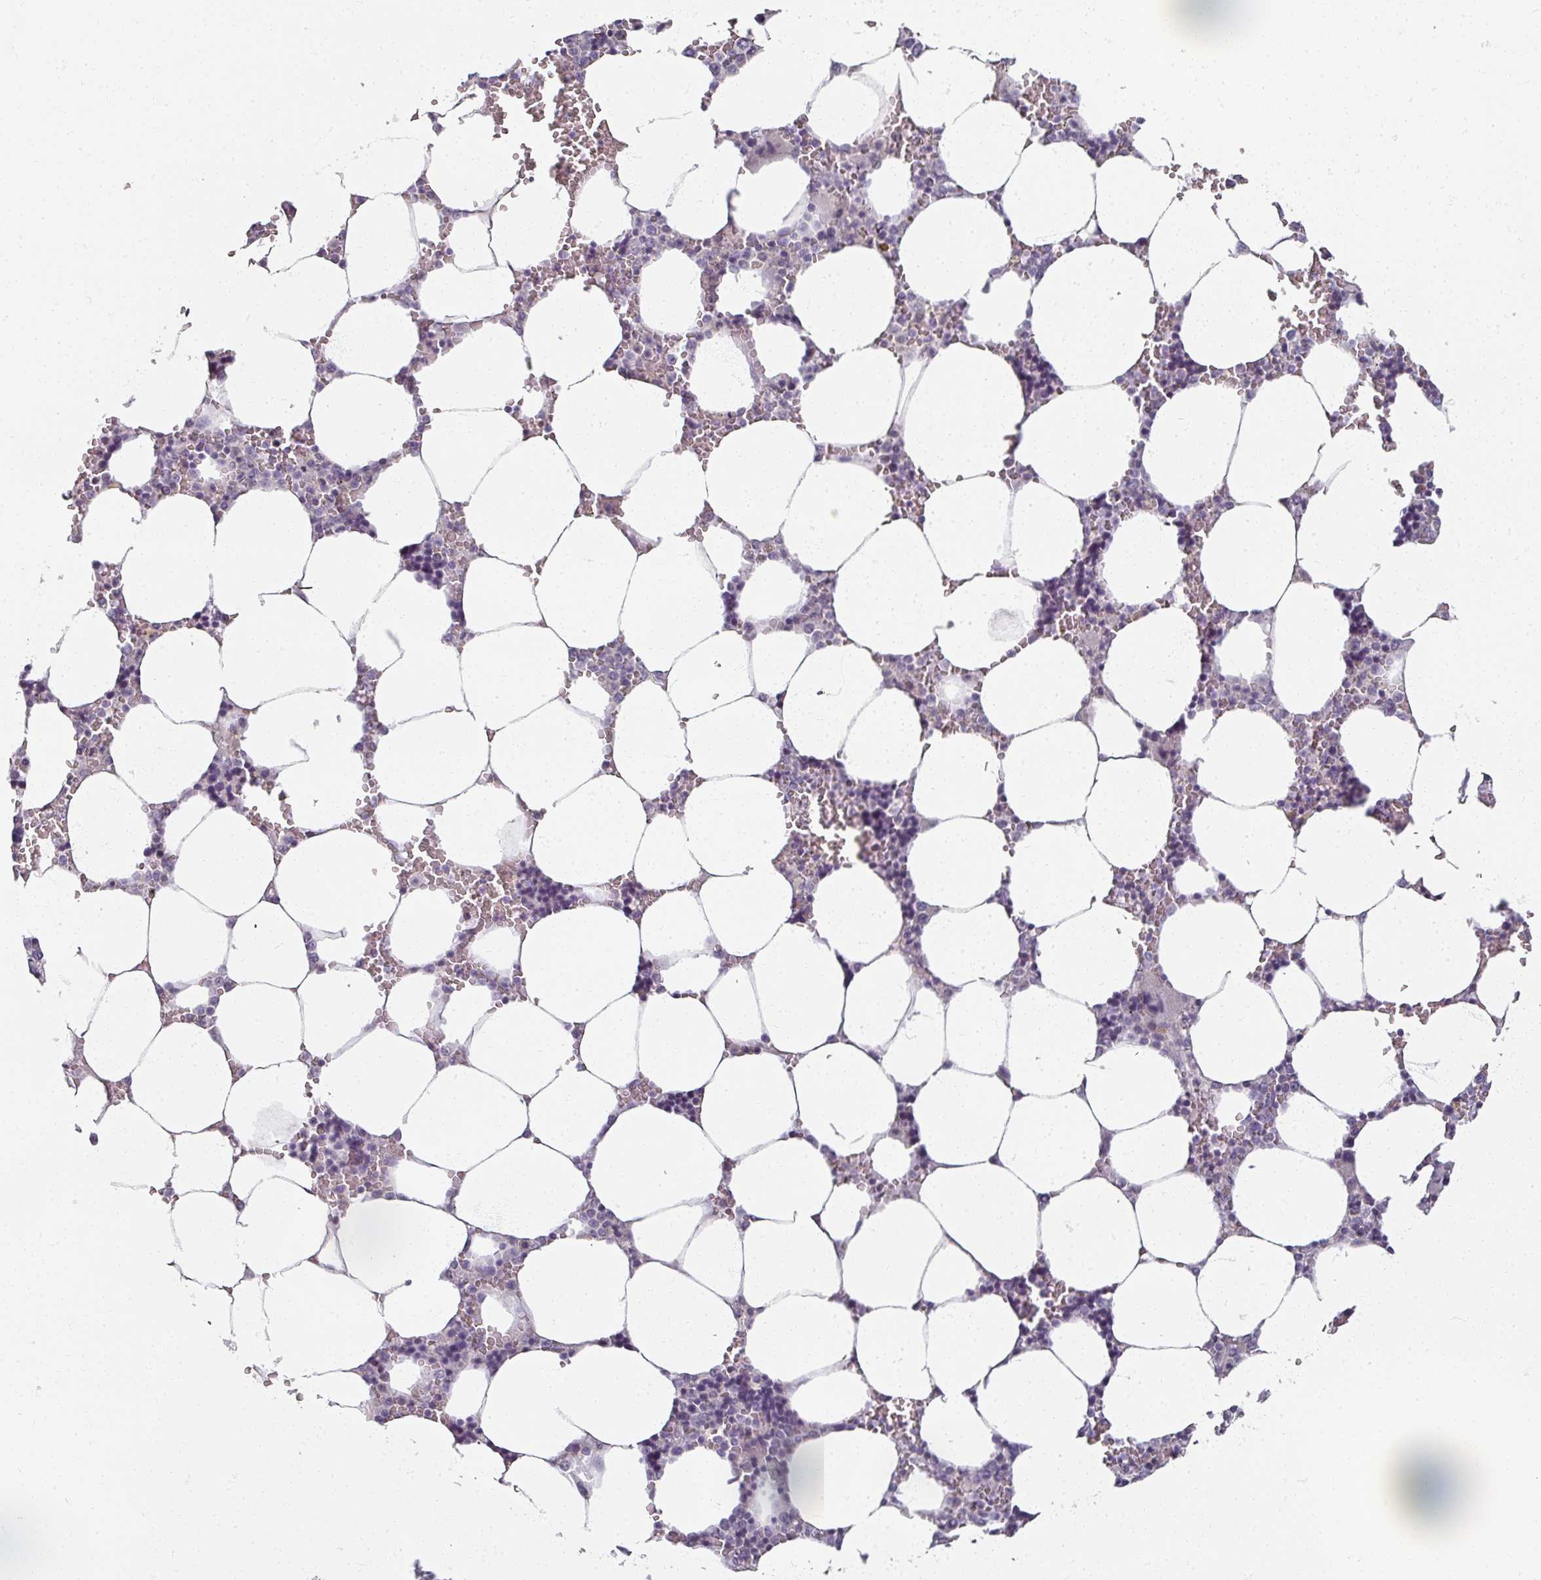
{"staining": {"intensity": "negative", "quantity": "none", "location": "none"}, "tissue": "bone marrow", "cell_type": "Hematopoietic cells", "image_type": "normal", "snomed": [{"axis": "morphology", "description": "Normal tissue, NOS"}, {"axis": "topography", "description": "Bone marrow"}], "caption": "Human bone marrow stained for a protein using immunohistochemistry (IHC) displays no positivity in hematopoietic cells.", "gene": "REG3A", "patient": {"sex": "male", "age": 64}}